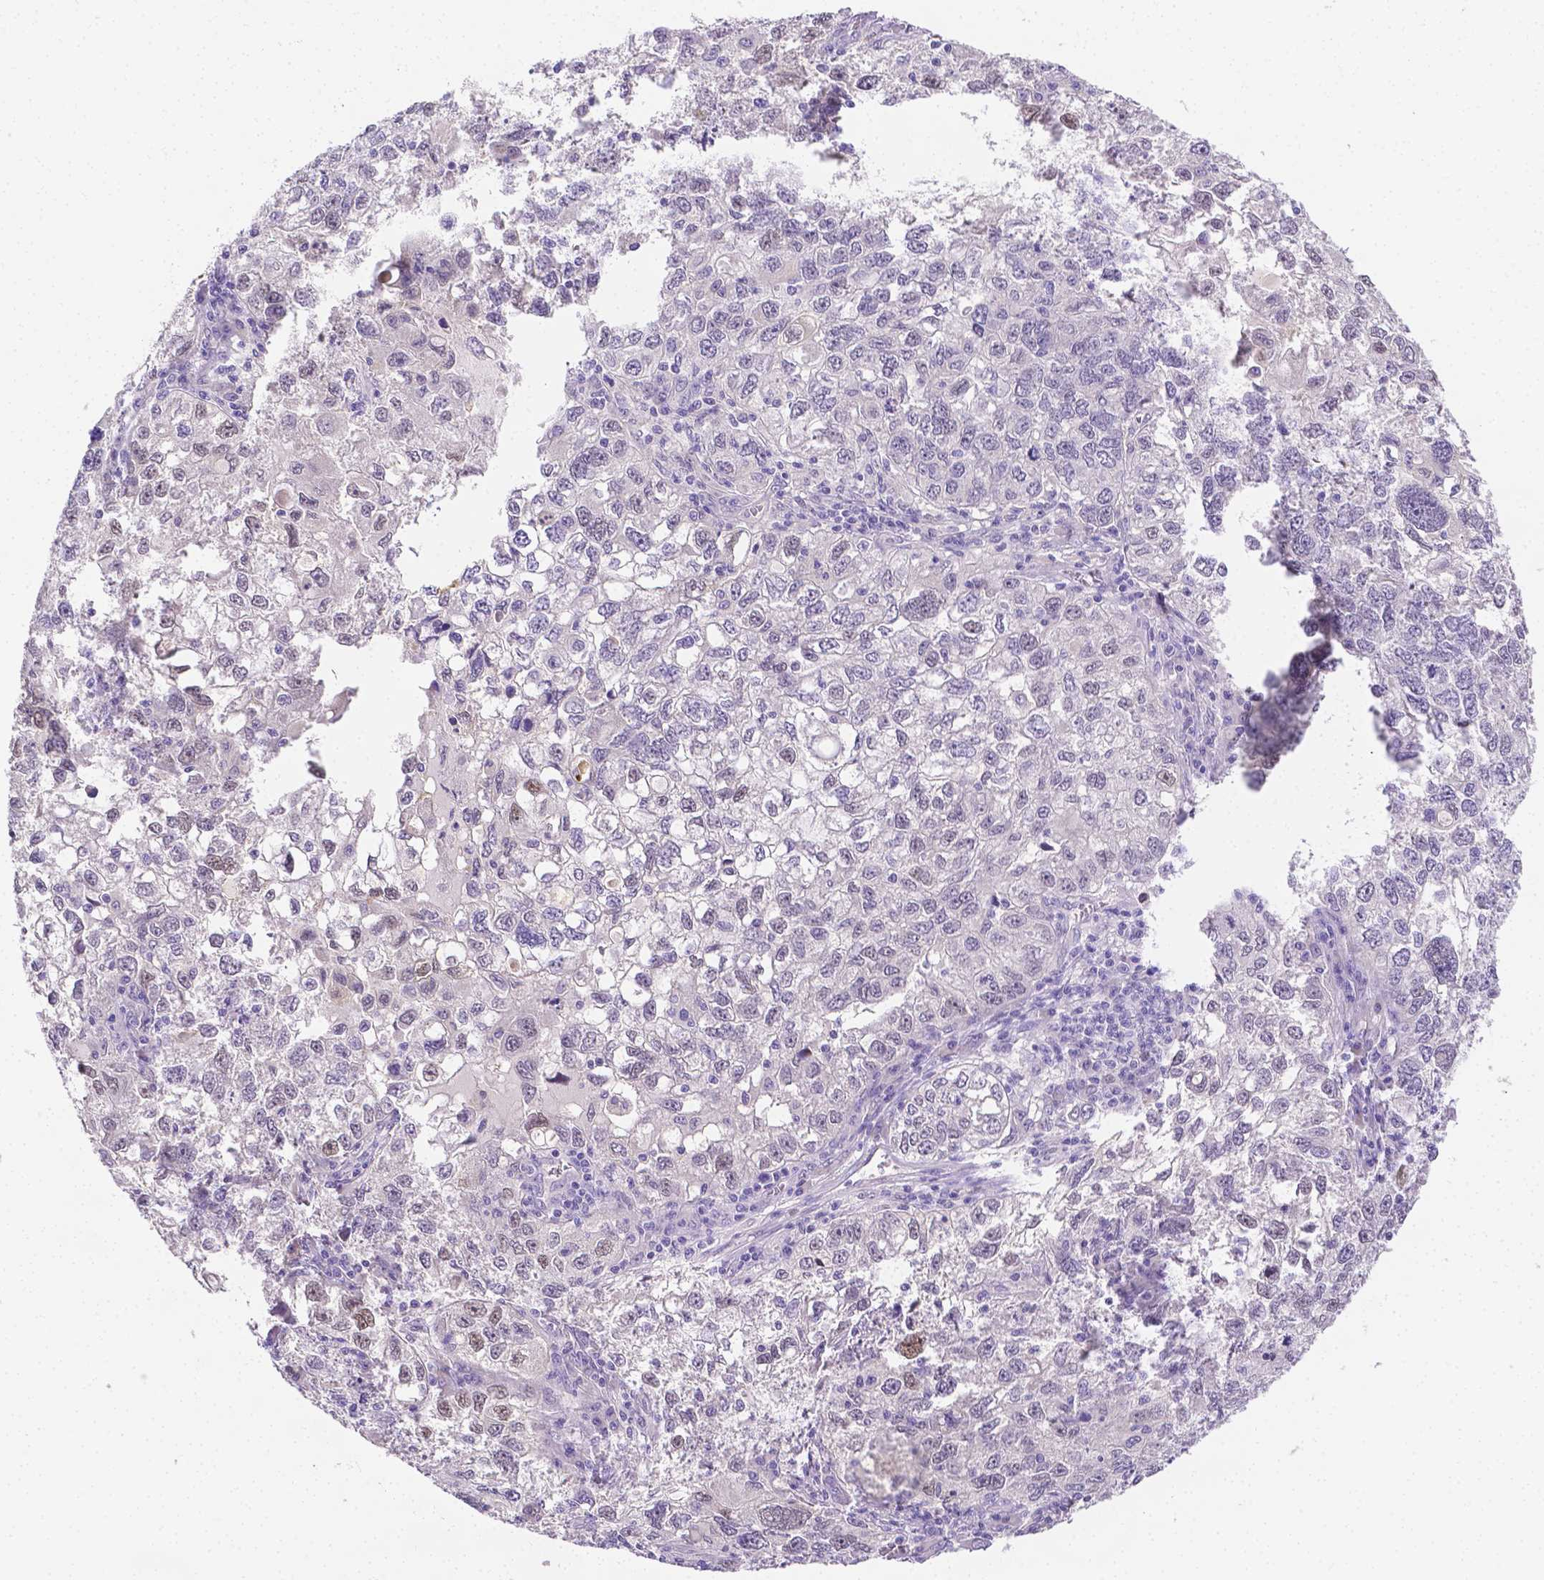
{"staining": {"intensity": "negative", "quantity": "none", "location": "none"}, "tissue": "cervical cancer", "cell_type": "Tumor cells", "image_type": "cancer", "snomed": [{"axis": "morphology", "description": "Squamous cell carcinoma, NOS"}, {"axis": "topography", "description": "Cervix"}], "caption": "Cervical squamous cell carcinoma was stained to show a protein in brown. There is no significant positivity in tumor cells.", "gene": "NXPH2", "patient": {"sex": "female", "age": 55}}